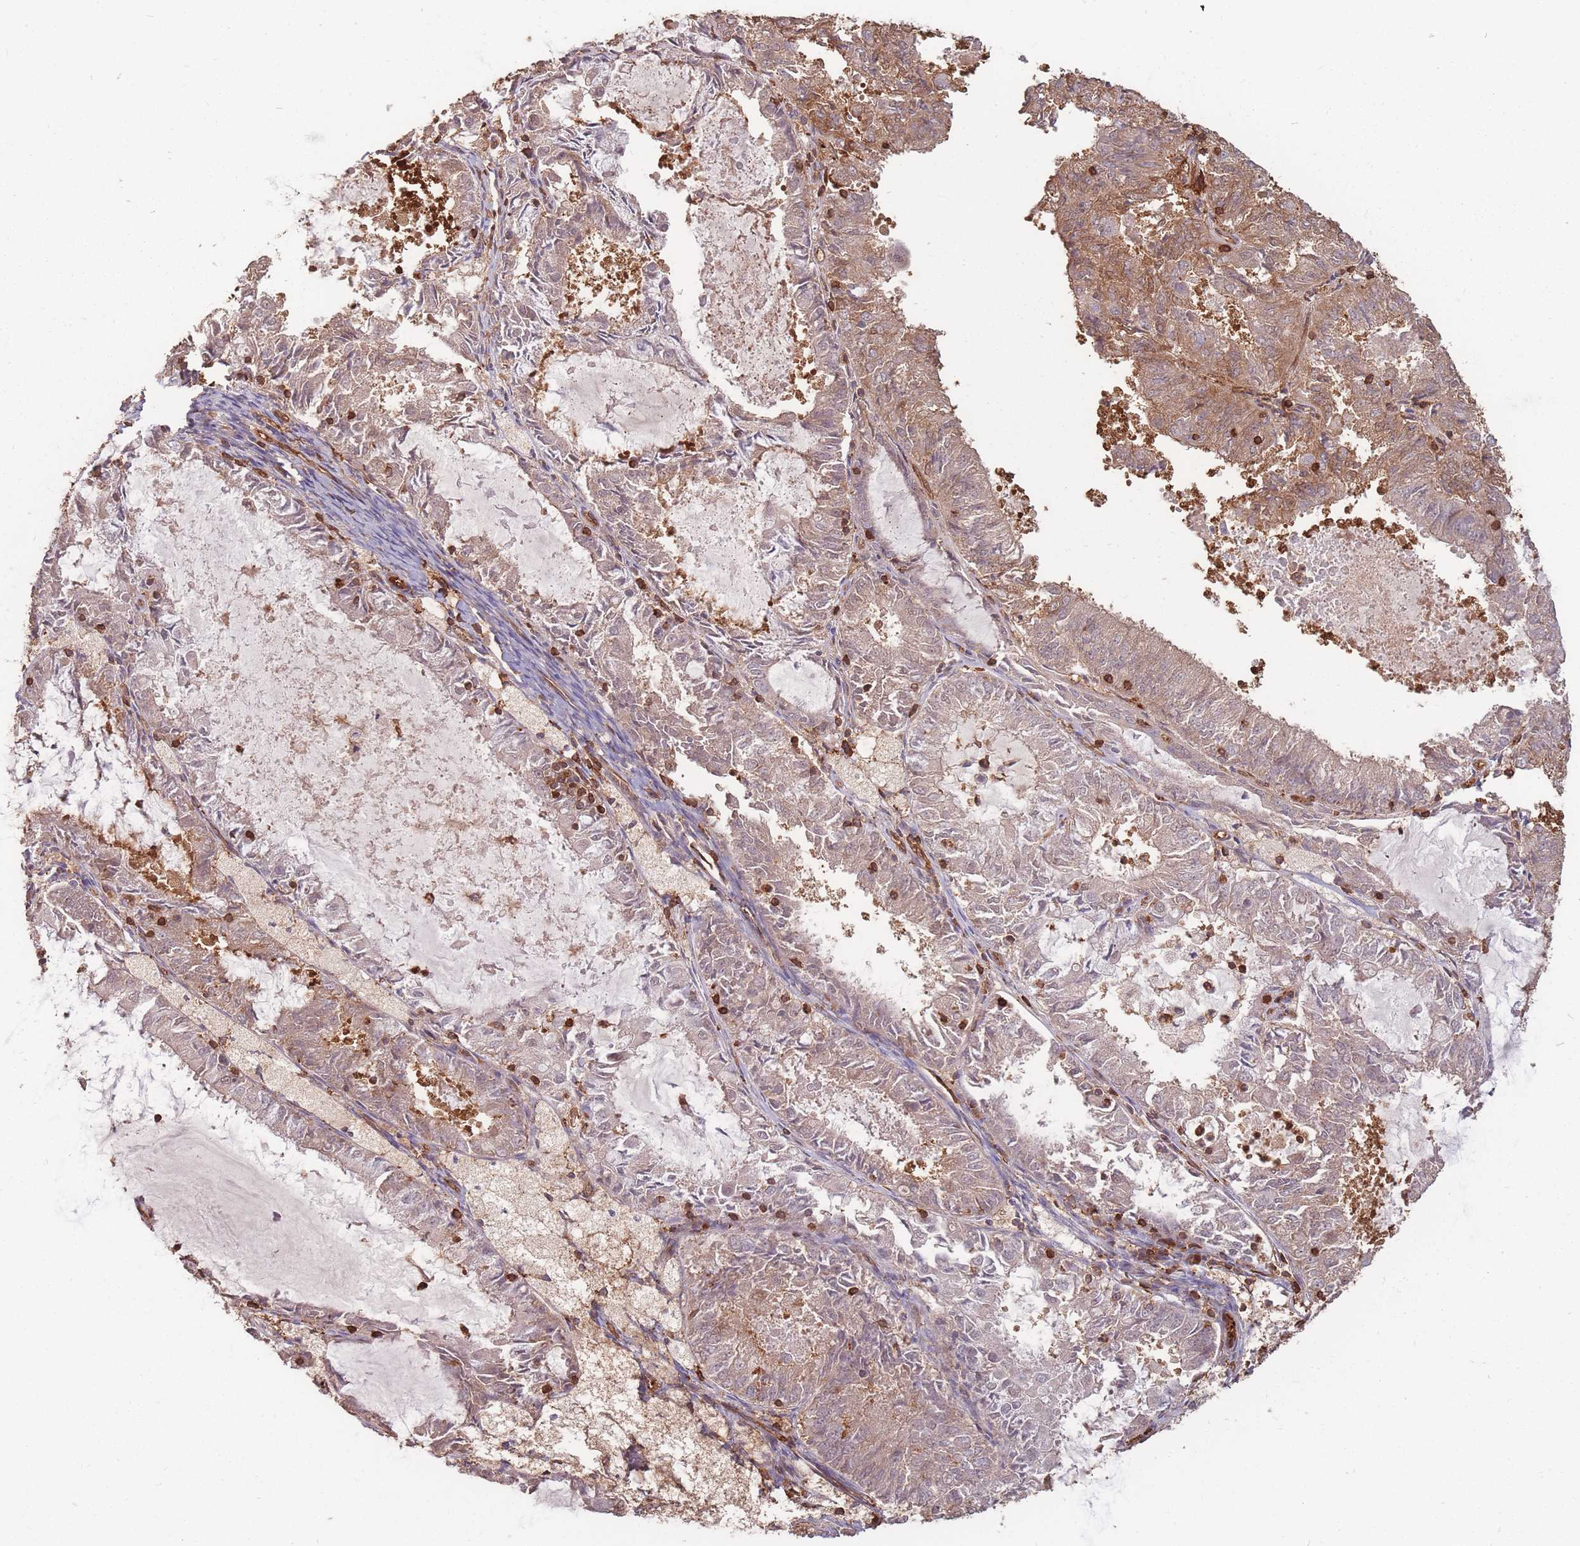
{"staining": {"intensity": "moderate", "quantity": "<25%", "location": "cytoplasmic/membranous"}, "tissue": "endometrial cancer", "cell_type": "Tumor cells", "image_type": "cancer", "snomed": [{"axis": "morphology", "description": "Adenocarcinoma, NOS"}, {"axis": "topography", "description": "Endometrium"}], "caption": "Protein staining by immunohistochemistry reveals moderate cytoplasmic/membranous staining in about <25% of tumor cells in adenocarcinoma (endometrial).", "gene": "PLS3", "patient": {"sex": "female", "age": 57}}